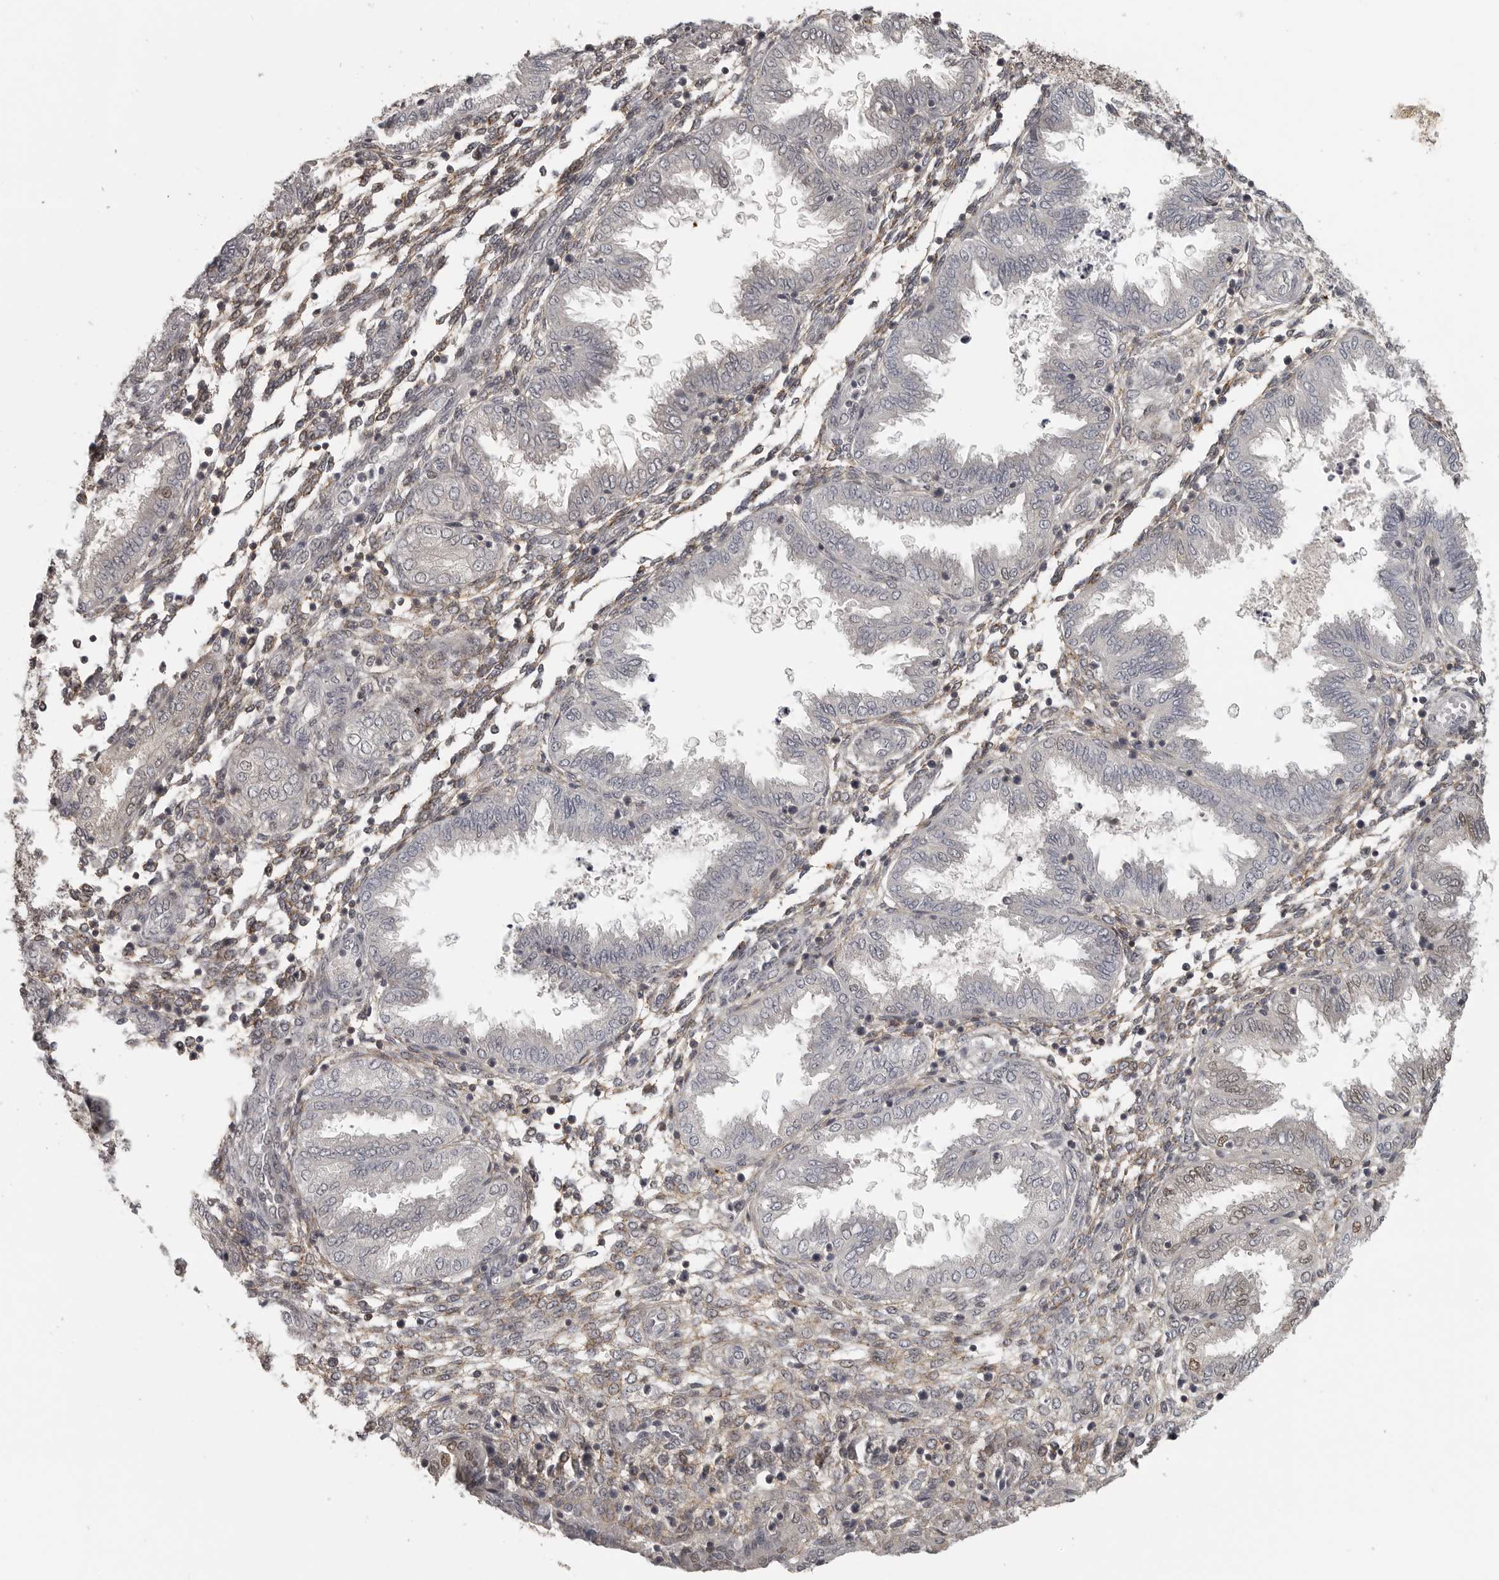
{"staining": {"intensity": "moderate", "quantity": "25%-75%", "location": "nuclear"}, "tissue": "endometrium", "cell_type": "Cells in endometrial stroma", "image_type": "normal", "snomed": [{"axis": "morphology", "description": "Normal tissue, NOS"}, {"axis": "topography", "description": "Endometrium"}], "caption": "Immunohistochemistry image of benign endometrium: human endometrium stained using immunohistochemistry (IHC) demonstrates medium levels of moderate protein expression localized specifically in the nuclear of cells in endometrial stroma, appearing as a nuclear brown color.", "gene": "UROD", "patient": {"sex": "female", "age": 33}}